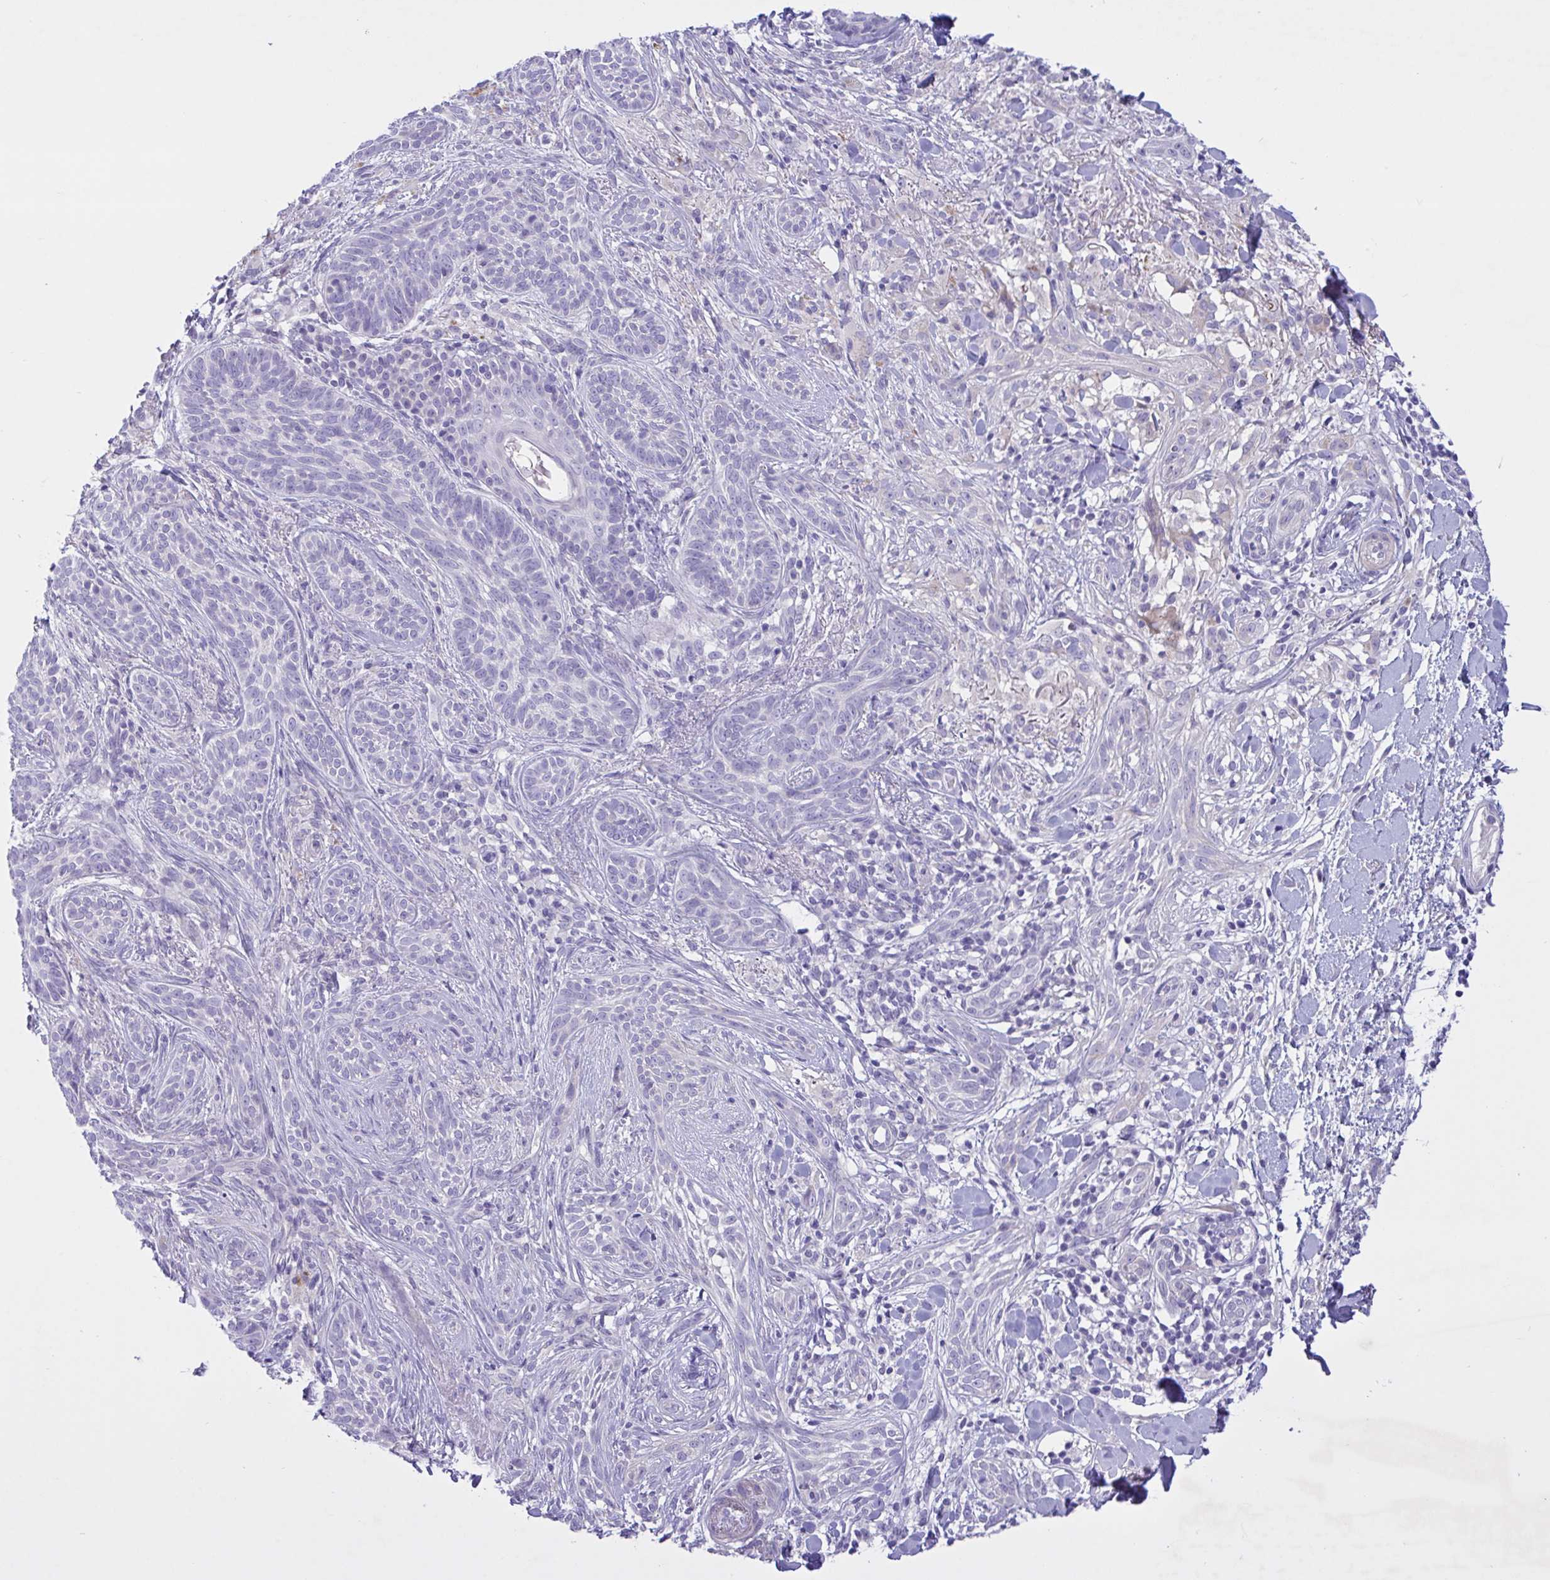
{"staining": {"intensity": "negative", "quantity": "none", "location": "none"}, "tissue": "skin cancer", "cell_type": "Tumor cells", "image_type": "cancer", "snomed": [{"axis": "morphology", "description": "Basal cell carcinoma"}, {"axis": "topography", "description": "Skin"}], "caption": "An image of human skin cancer (basal cell carcinoma) is negative for staining in tumor cells.", "gene": "FAM86B1", "patient": {"sex": "male", "age": 75}}